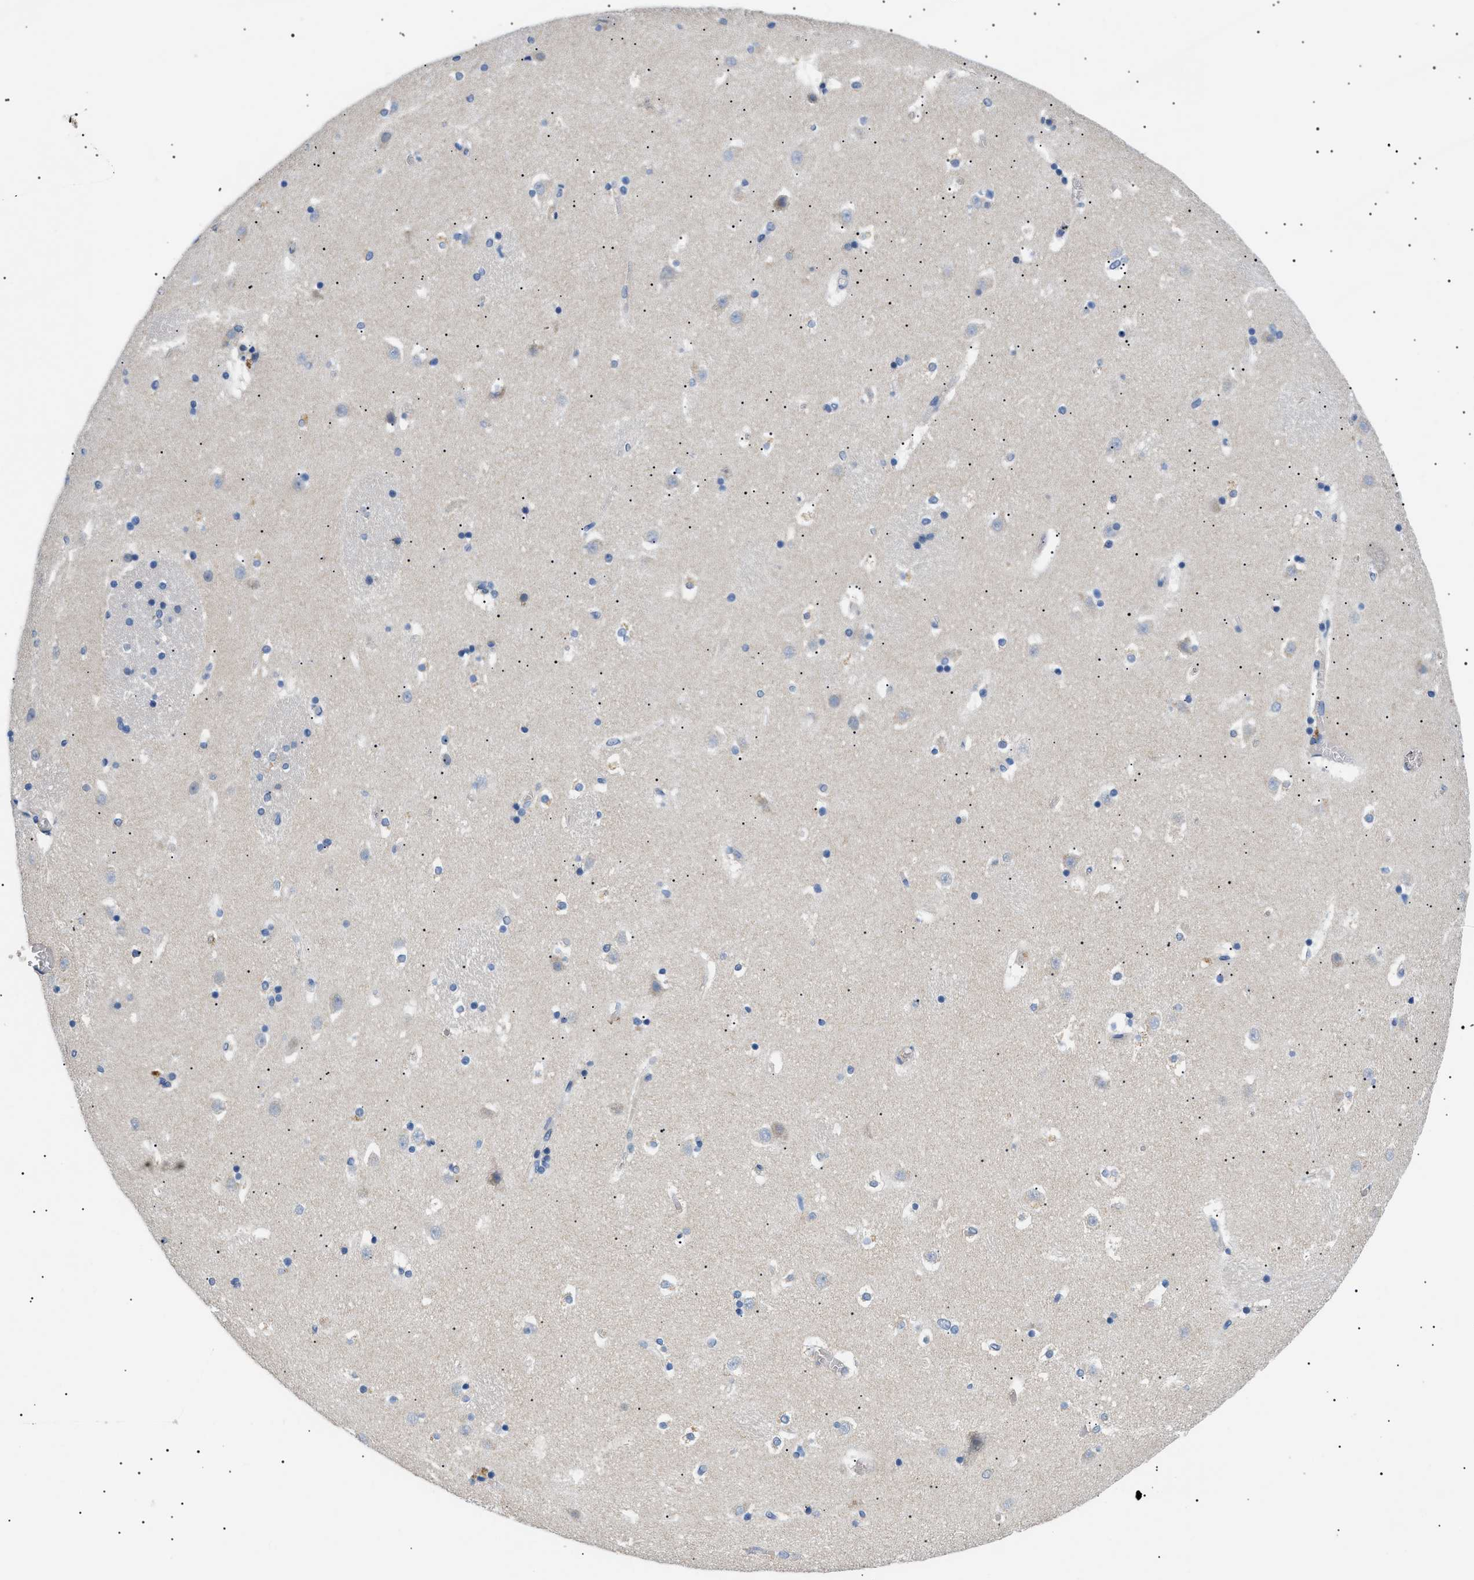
{"staining": {"intensity": "negative", "quantity": "none", "location": "none"}, "tissue": "caudate", "cell_type": "Glial cells", "image_type": "normal", "snomed": [{"axis": "morphology", "description": "Normal tissue, NOS"}, {"axis": "topography", "description": "Lateral ventricle wall"}], "caption": "Glial cells show no significant protein staining in normal caudate. (Immunohistochemistry (ihc), brightfield microscopy, high magnification).", "gene": "TOMM6", "patient": {"sex": "male", "age": 45}}